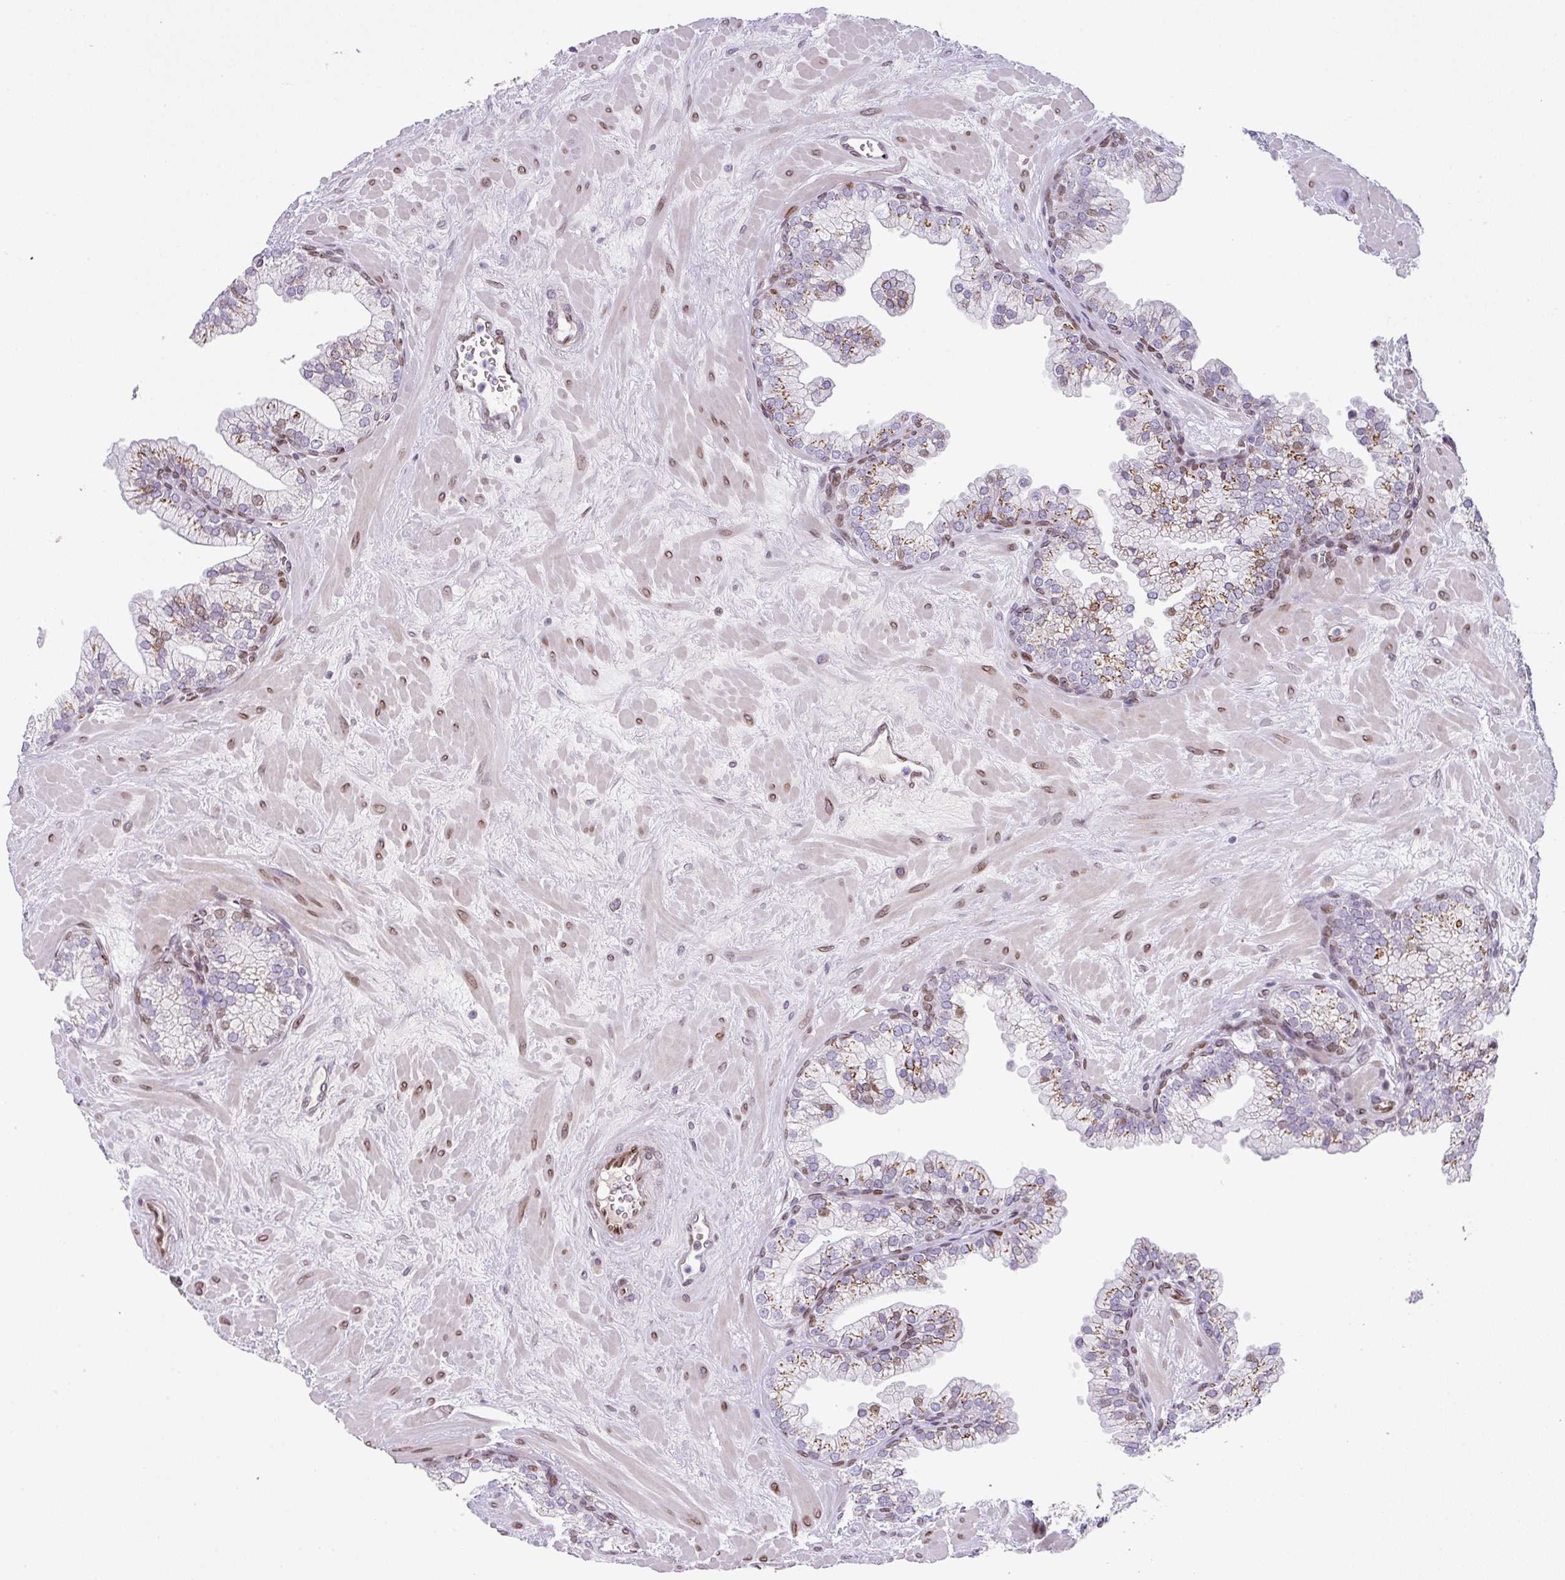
{"staining": {"intensity": "moderate", "quantity": "25%-75%", "location": "cytoplasmic/membranous,nuclear"}, "tissue": "prostate", "cell_type": "Glandular cells", "image_type": "normal", "snomed": [{"axis": "morphology", "description": "Normal tissue, NOS"}, {"axis": "topography", "description": "Prostate"}, {"axis": "topography", "description": "Peripheral nerve tissue"}], "caption": "An immunohistochemistry (IHC) image of normal tissue is shown. Protein staining in brown shows moderate cytoplasmic/membranous,nuclear positivity in prostate within glandular cells.", "gene": "PLK1", "patient": {"sex": "male", "age": 61}}